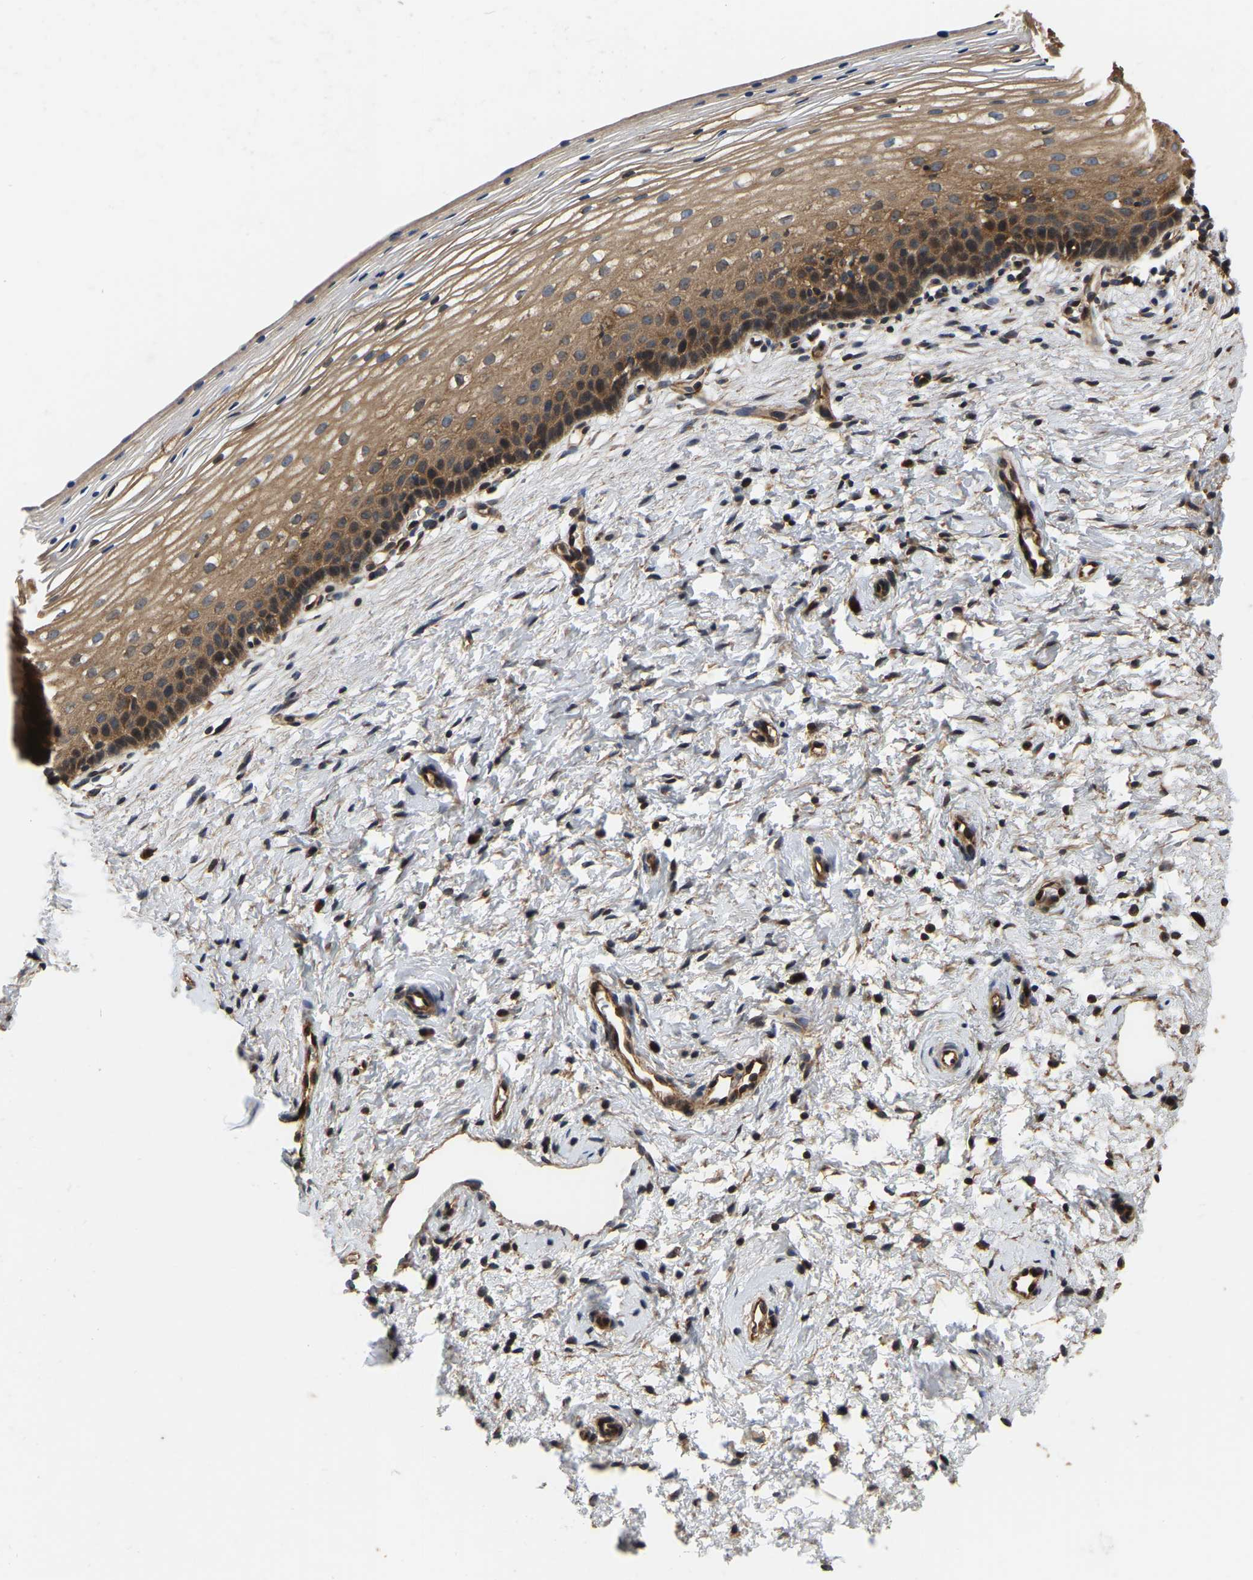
{"staining": {"intensity": "moderate", "quantity": ">75%", "location": "cytoplasmic/membranous"}, "tissue": "cervix", "cell_type": "Glandular cells", "image_type": "normal", "snomed": [{"axis": "morphology", "description": "Normal tissue, NOS"}, {"axis": "topography", "description": "Cervix"}], "caption": "Immunohistochemistry (IHC) photomicrograph of benign cervix: human cervix stained using immunohistochemistry (IHC) shows medium levels of moderate protein expression localized specifically in the cytoplasmic/membranous of glandular cells, appearing as a cytoplasmic/membranous brown color.", "gene": "GARS1", "patient": {"sex": "female", "age": 72}}